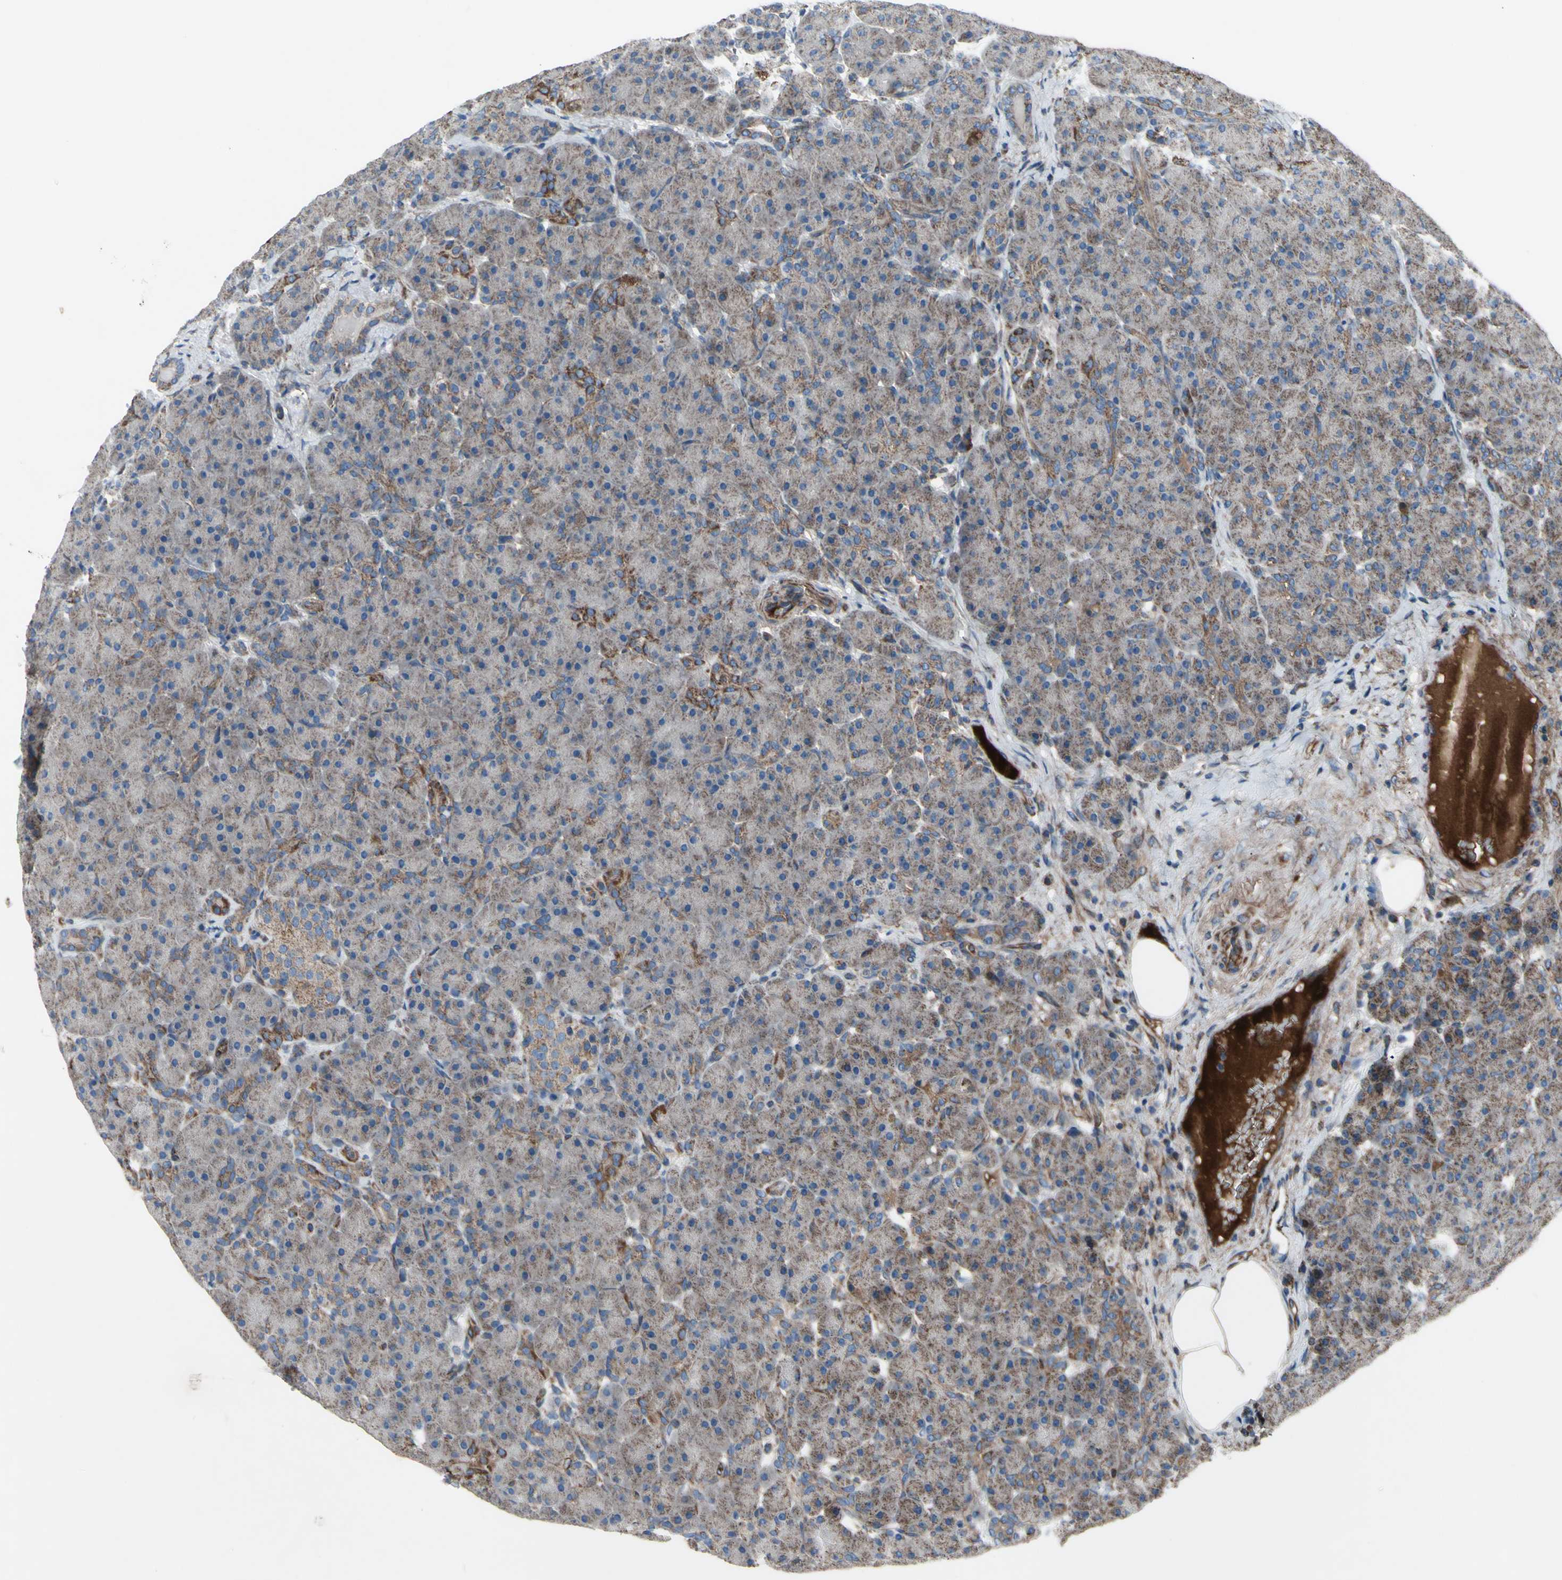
{"staining": {"intensity": "weak", "quantity": ">75%", "location": "cytoplasmic/membranous"}, "tissue": "pancreas", "cell_type": "Exocrine glandular cells", "image_type": "normal", "snomed": [{"axis": "morphology", "description": "Normal tissue, NOS"}, {"axis": "topography", "description": "Pancreas"}], "caption": "Brown immunohistochemical staining in unremarkable human pancreas displays weak cytoplasmic/membranous staining in about >75% of exocrine glandular cells.", "gene": "EMC7", "patient": {"sex": "male", "age": 66}}